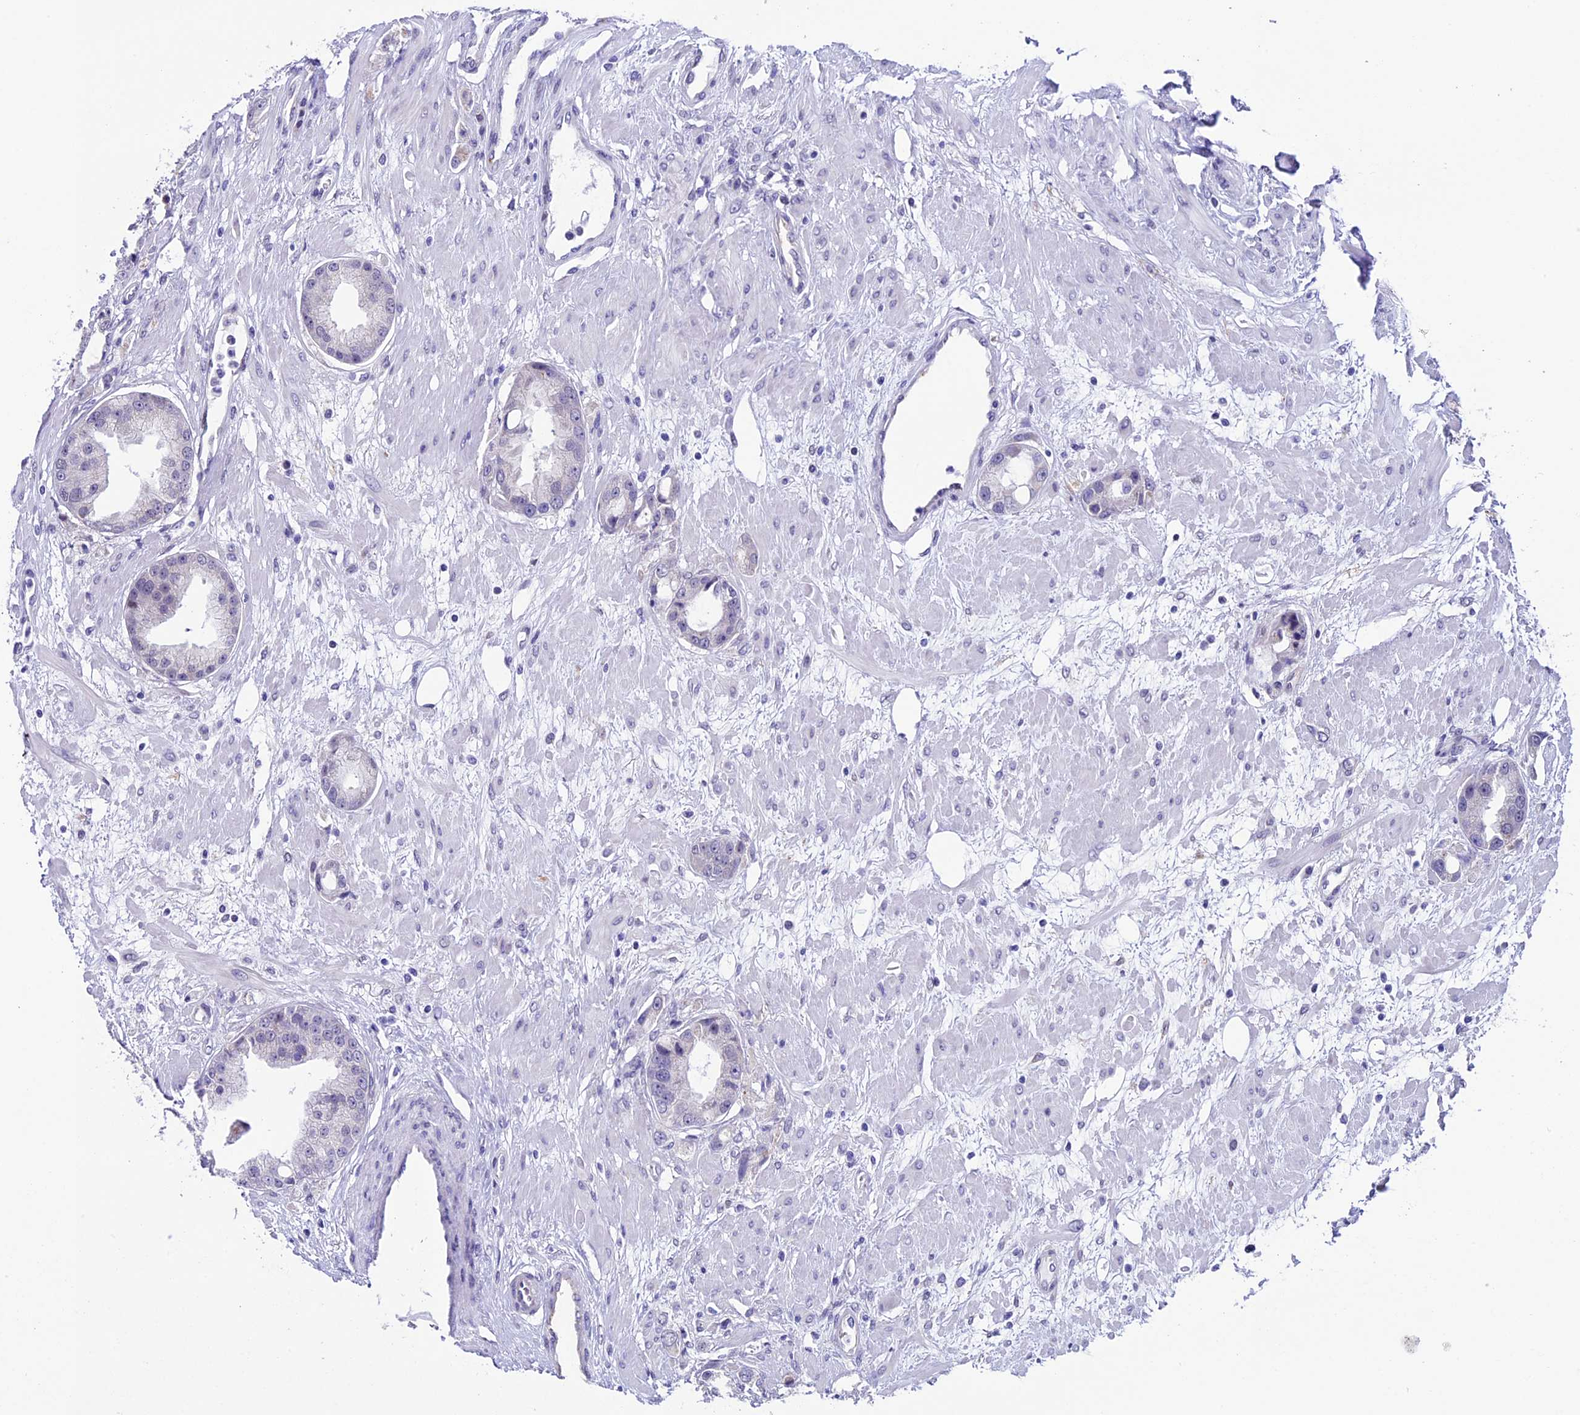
{"staining": {"intensity": "negative", "quantity": "none", "location": "none"}, "tissue": "prostate cancer", "cell_type": "Tumor cells", "image_type": "cancer", "snomed": [{"axis": "morphology", "description": "Adenocarcinoma, Low grade"}, {"axis": "topography", "description": "Prostate"}], "caption": "Immunohistochemical staining of prostate low-grade adenocarcinoma exhibits no significant staining in tumor cells.", "gene": "TMEM171", "patient": {"sex": "male", "age": 67}}